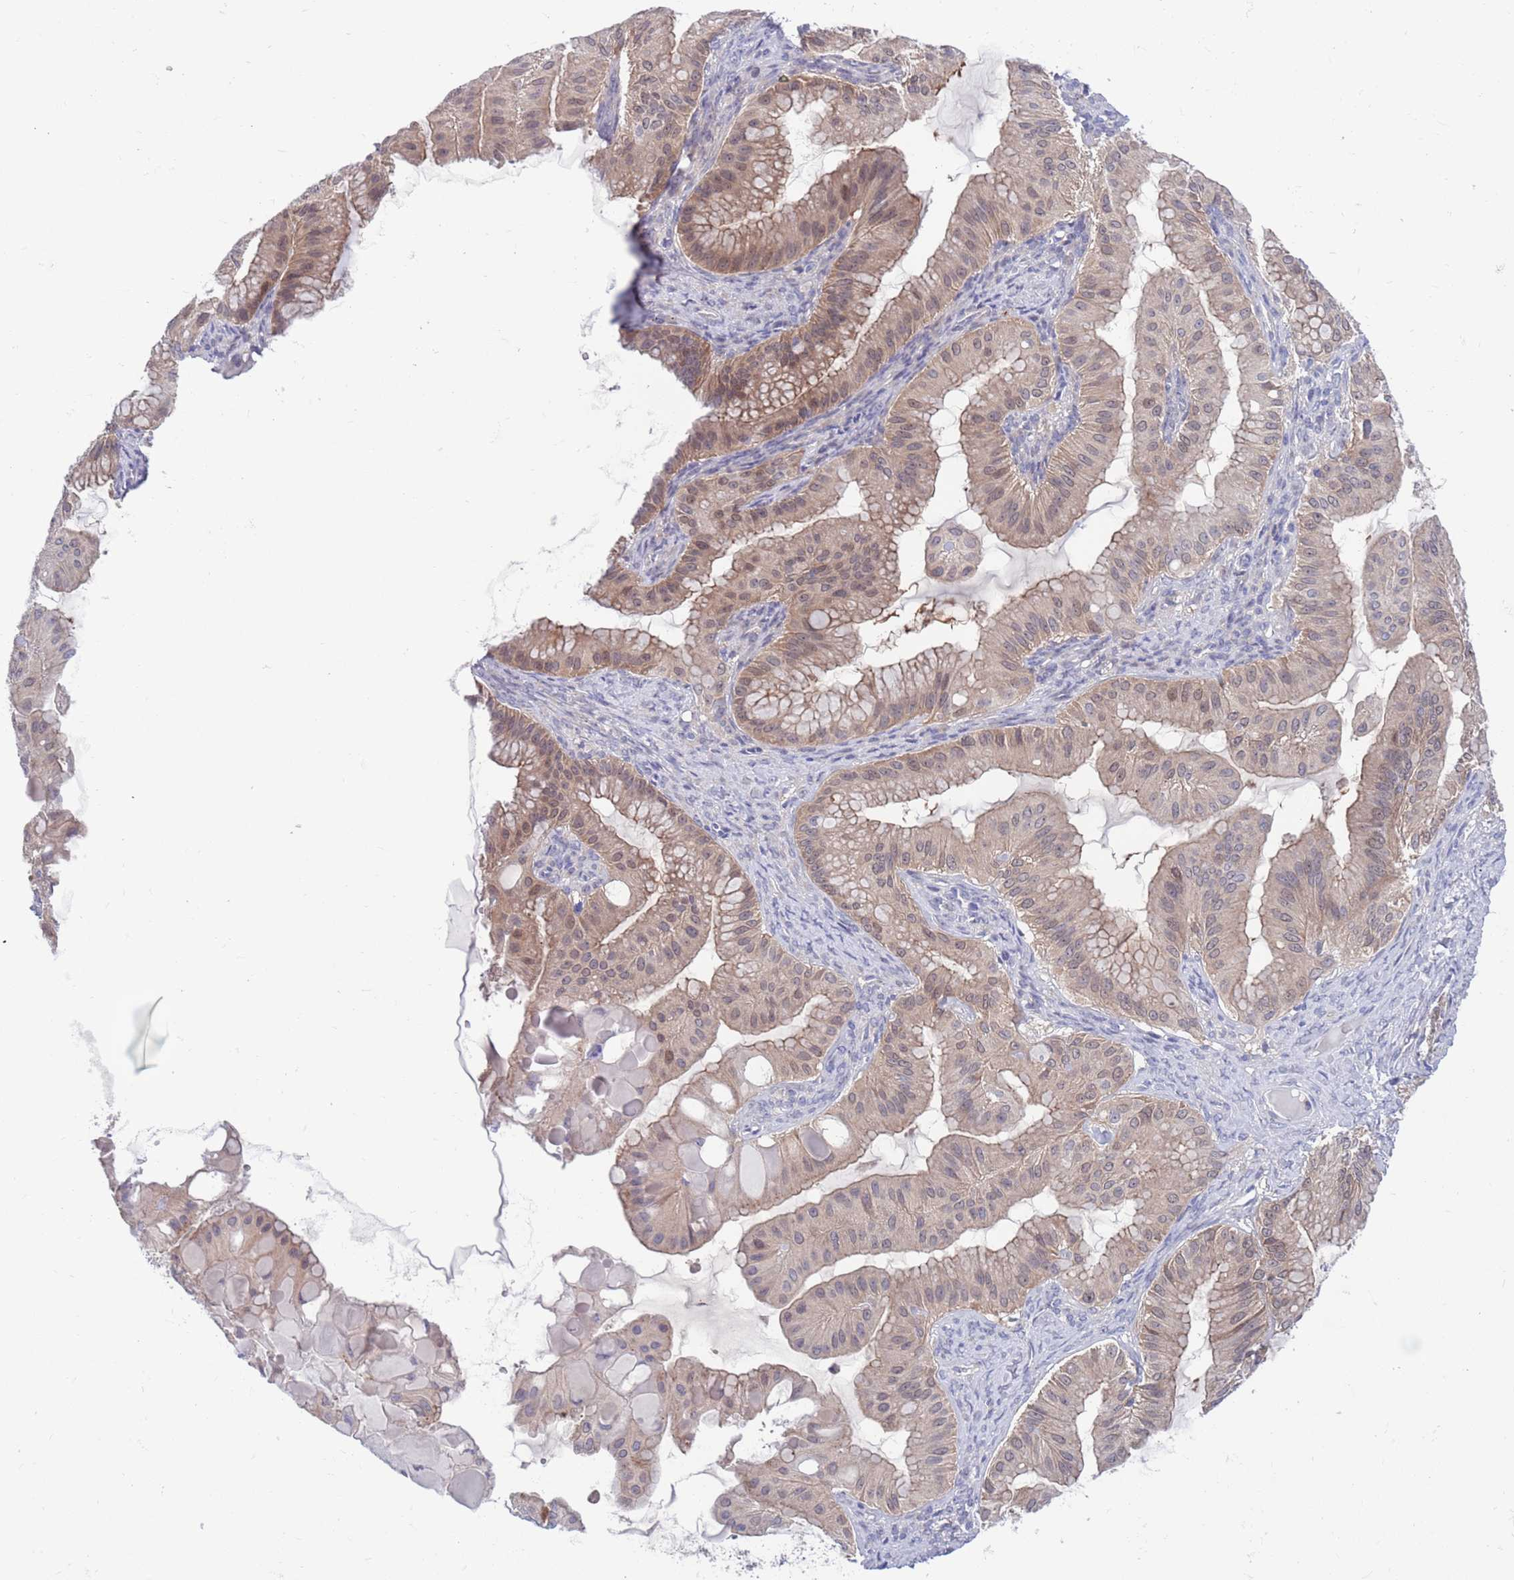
{"staining": {"intensity": "weak", "quantity": ">75%", "location": "cytoplasmic/membranous"}, "tissue": "ovarian cancer", "cell_type": "Tumor cells", "image_type": "cancer", "snomed": [{"axis": "morphology", "description": "Cystadenocarcinoma, mucinous, NOS"}, {"axis": "topography", "description": "Ovary"}], "caption": "A photomicrograph of ovarian cancer stained for a protein exhibits weak cytoplasmic/membranous brown staining in tumor cells. (DAB IHC with brightfield microscopy, high magnification).", "gene": "KLHL29", "patient": {"sex": "female", "age": 61}}